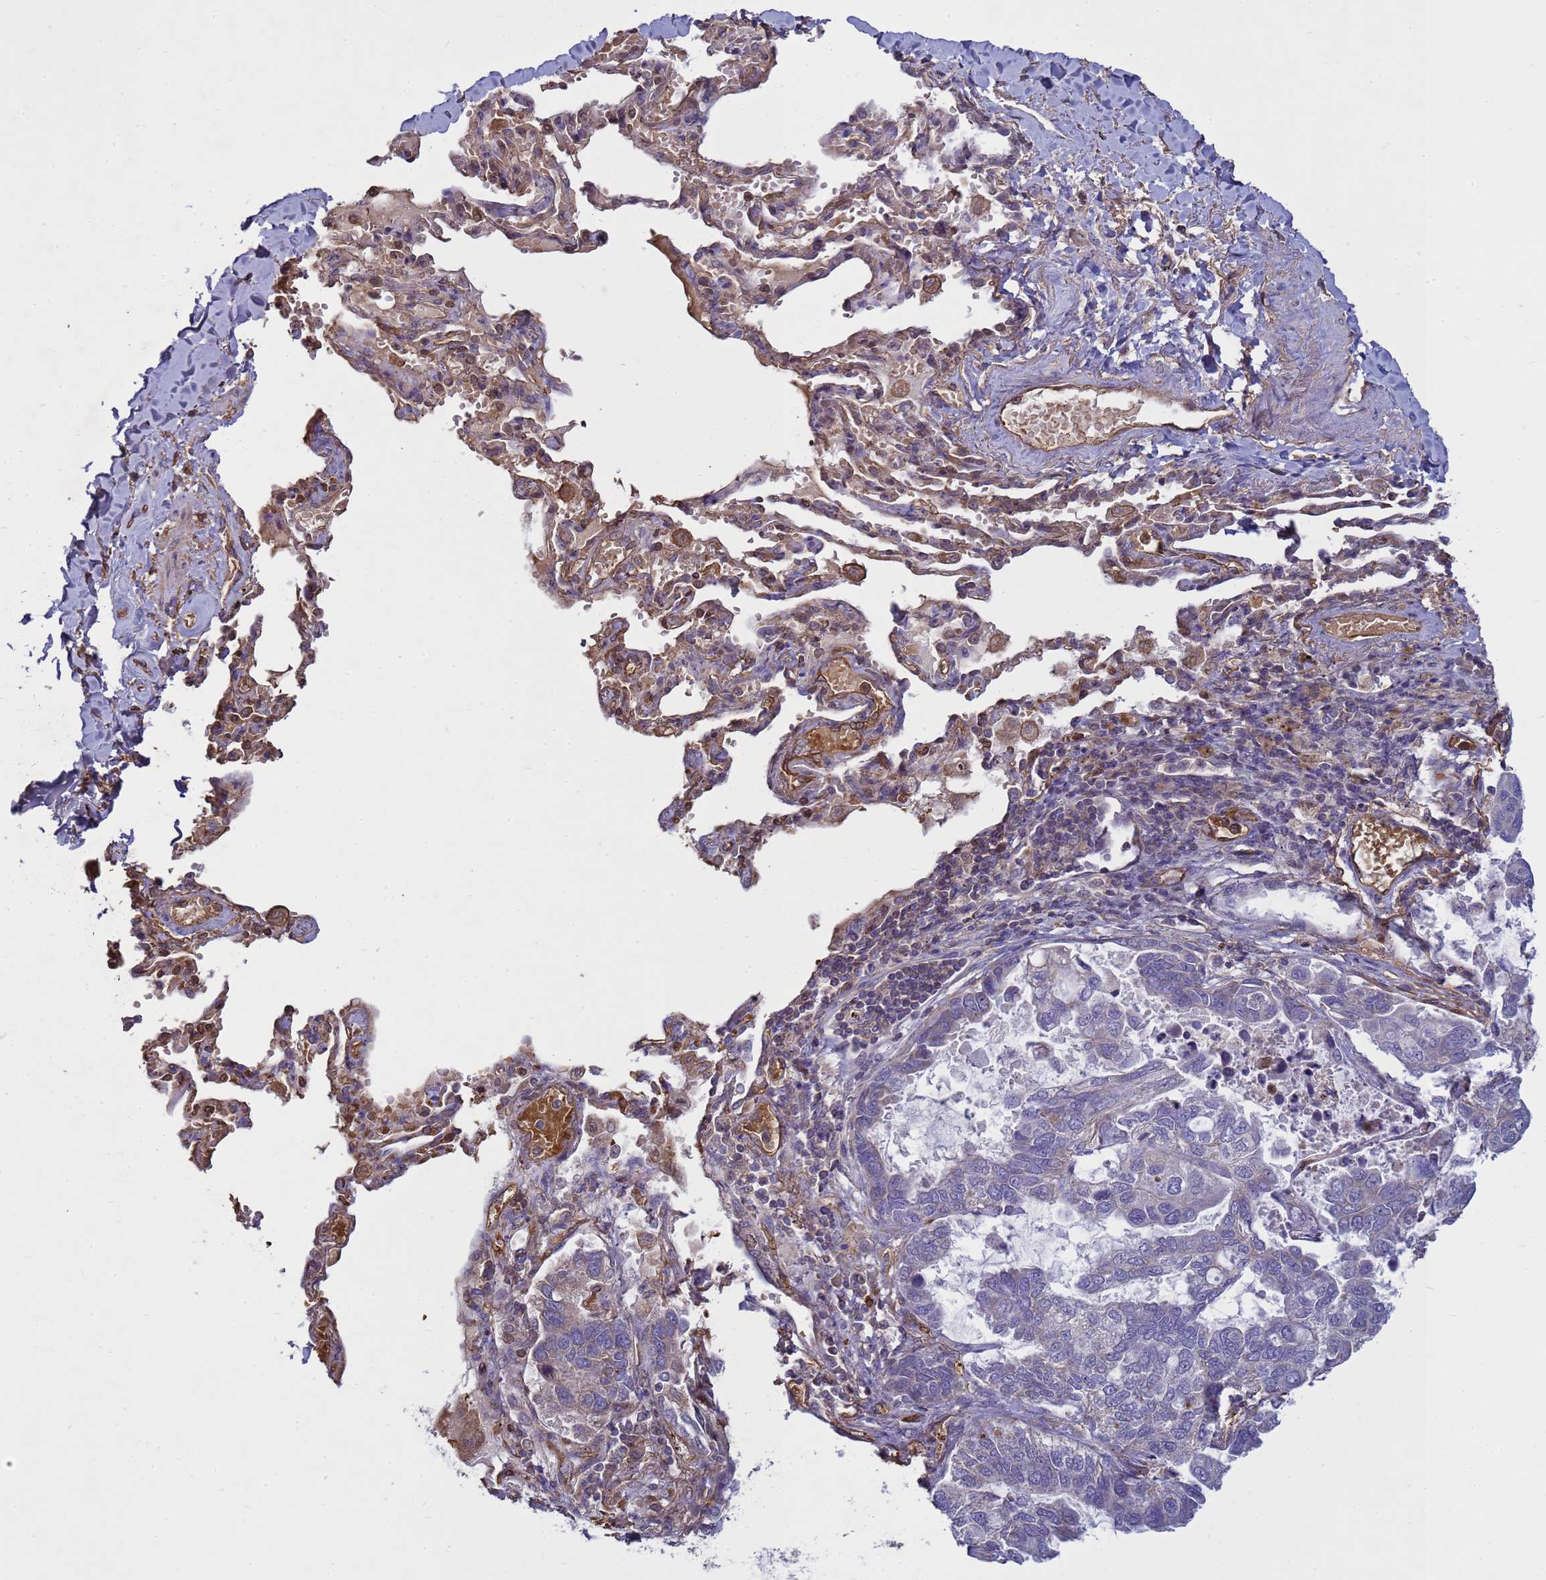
{"staining": {"intensity": "negative", "quantity": "none", "location": "none"}, "tissue": "lung cancer", "cell_type": "Tumor cells", "image_type": "cancer", "snomed": [{"axis": "morphology", "description": "Adenocarcinoma, NOS"}, {"axis": "topography", "description": "Lung"}], "caption": "Immunohistochemistry (IHC) of human lung cancer shows no expression in tumor cells.", "gene": "SGIP1", "patient": {"sex": "male", "age": 64}}